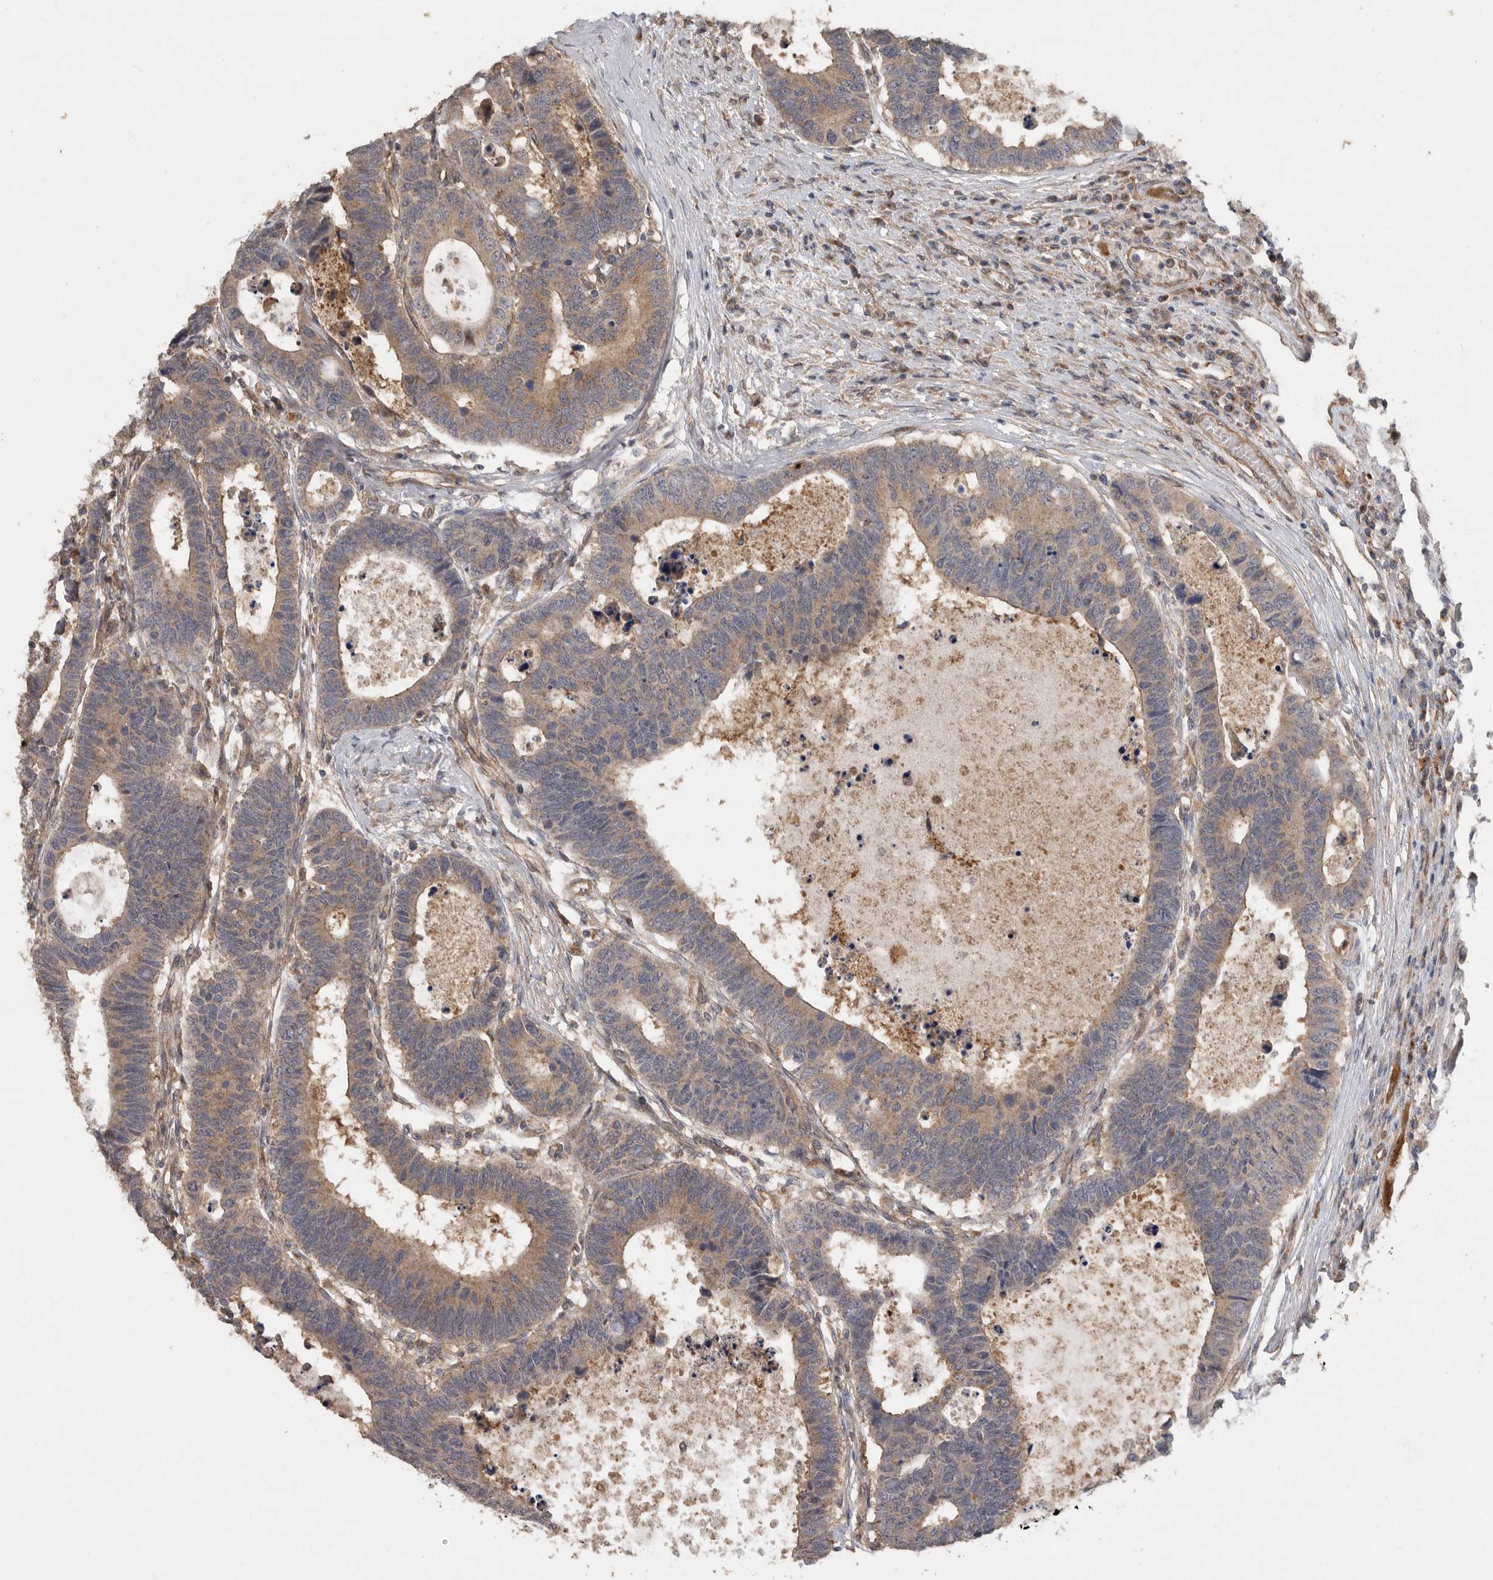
{"staining": {"intensity": "weak", "quantity": ">75%", "location": "cytoplasmic/membranous"}, "tissue": "colorectal cancer", "cell_type": "Tumor cells", "image_type": "cancer", "snomed": [{"axis": "morphology", "description": "Adenocarcinoma, NOS"}, {"axis": "topography", "description": "Rectum"}], "caption": "Colorectal adenocarcinoma stained for a protein exhibits weak cytoplasmic/membranous positivity in tumor cells. (Stains: DAB (3,3'-diaminobenzidine) in brown, nuclei in blue, Microscopy: brightfield microscopy at high magnification).", "gene": "PODXL2", "patient": {"sex": "male", "age": 84}}